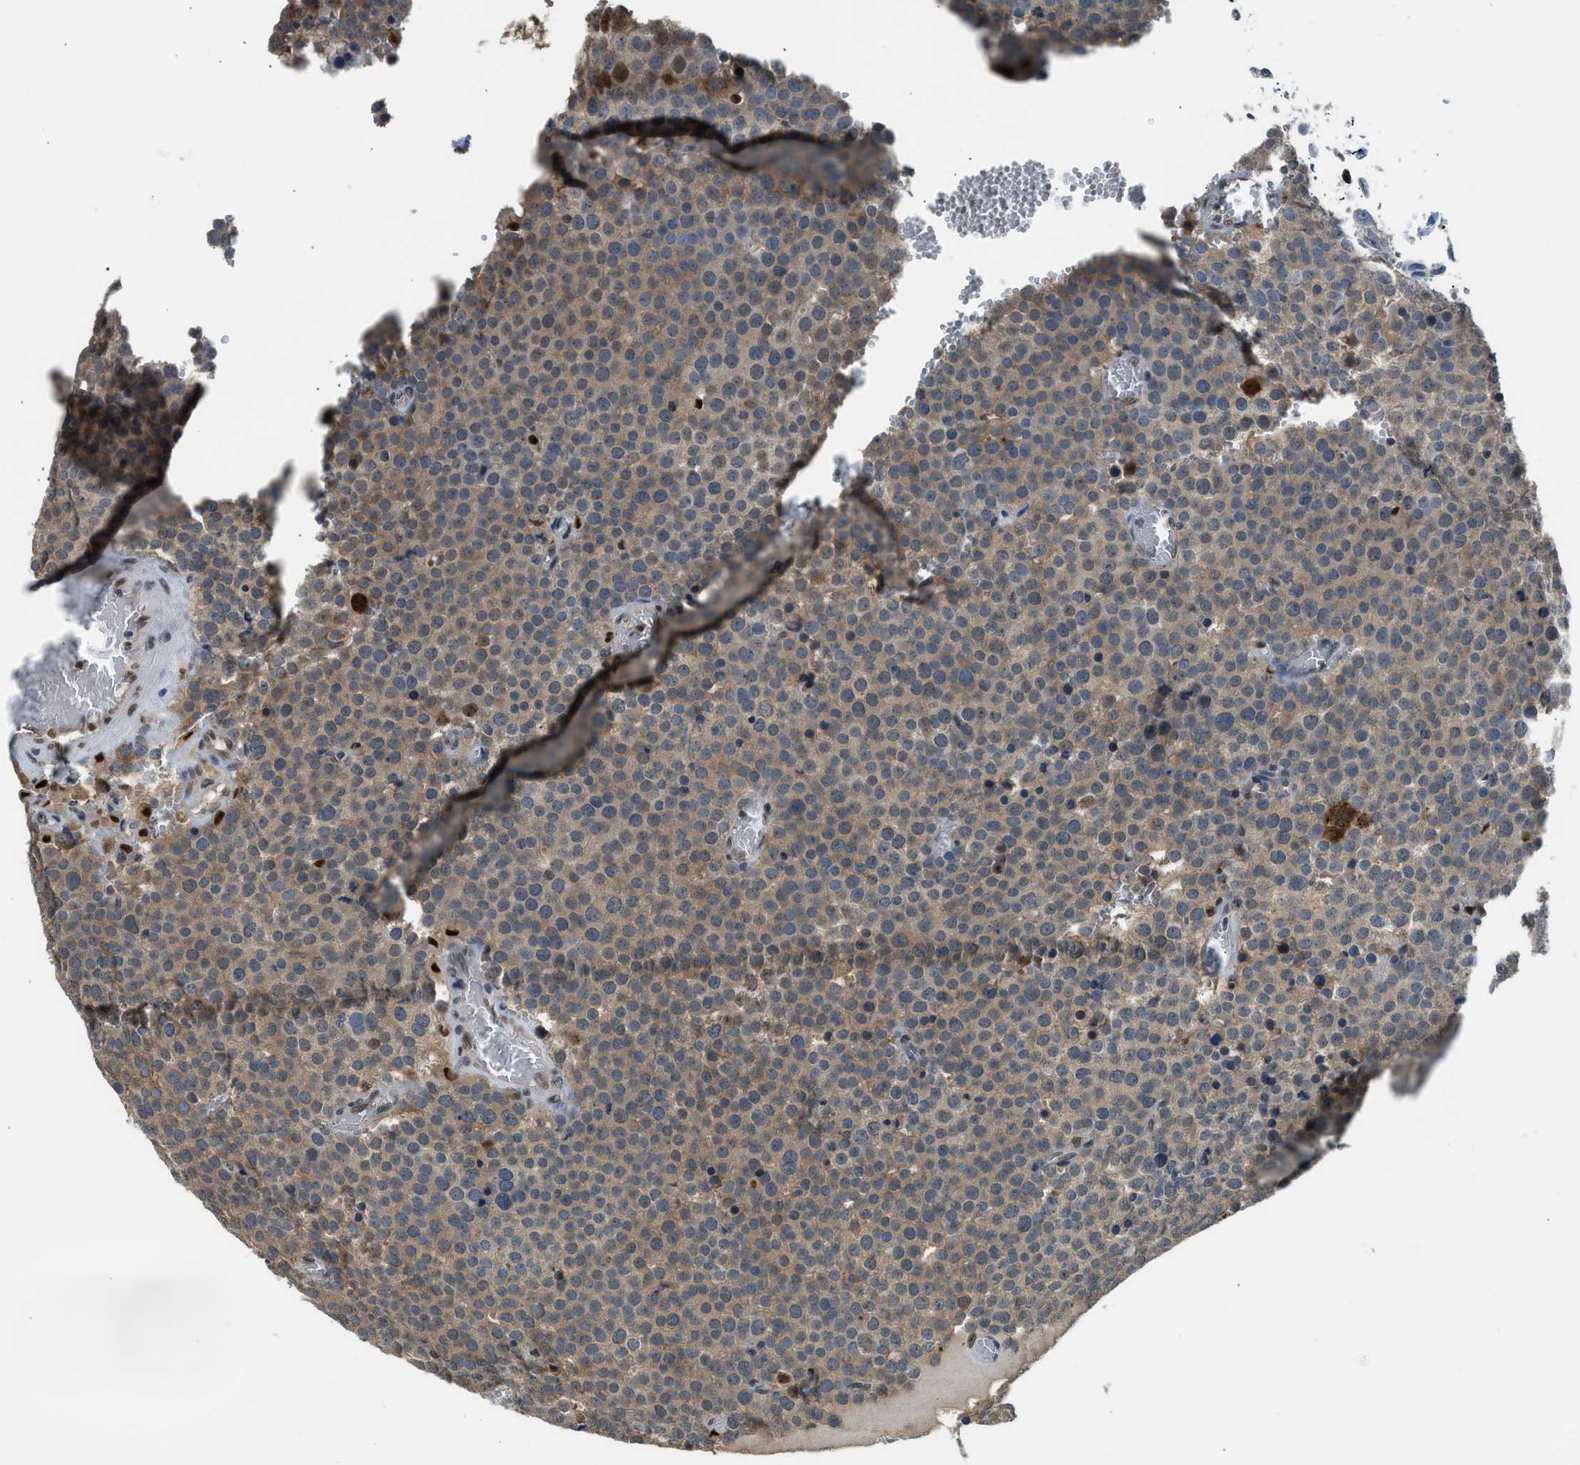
{"staining": {"intensity": "weak", "quantity": ">75%", "location": "cytoplasmic/membranous"}, "tissue": "testis cancer", "cell_type": "Tumor cells", "image_type": "cancer", "snomed": [{"axis": "morphology", "description": "Normal tissue, NOS"}, {"axis": "morphology", "description": "Seminoma, NOS"}, {"axis": "topography", "description": "Testis"}], "caption": "Brown immunohistochemical staining in testis cancer (seminoma) shows weak cytoplasmic/membranous expression in approximately >75% of tumor cells.", "gene": "ALX1", "patient": {"sex": "male", "age": 71}}